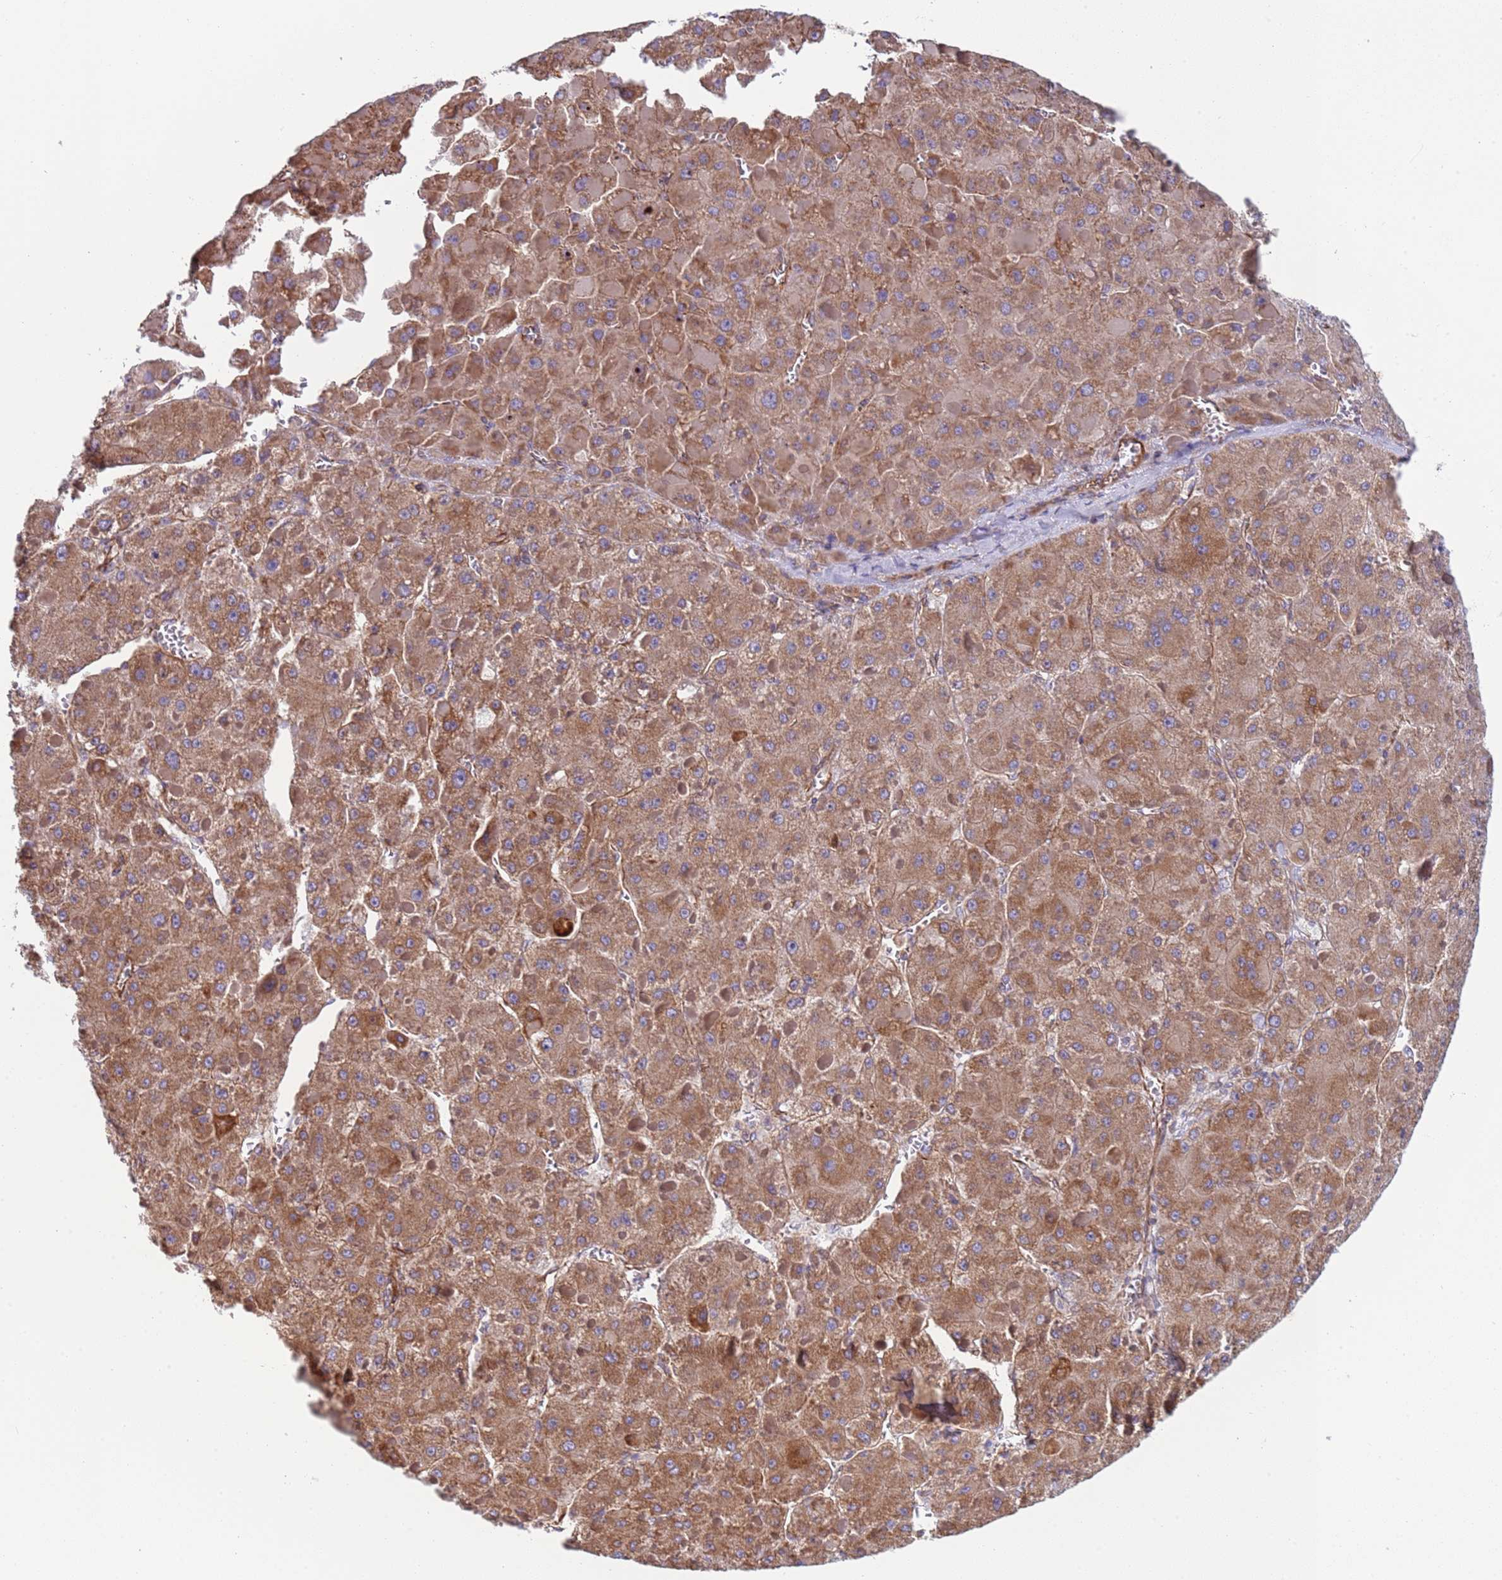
{"staining": {"intensity": "moderate", "quantity": ">75%", "location": "cytoplasmic/membranous"}, "tissue": "liver cancer", "cell_type": "Tumor cells", "image_type": "cancer", "snomed": [{"axis": "morphology", "description": "Carcinoma, Hepatocellular, NOS"}, {"axis": "topography", "description": "Liver"}], "caption": "There is medium levels of moderate cytoplasmic/membranous staining in tumor cells of liver hepatocellular carcinoma, as demonstrated by immunohistochemical staining (brown color).", "gene": "NUDT12", "patient": {"sex": "female", "age": 73}}